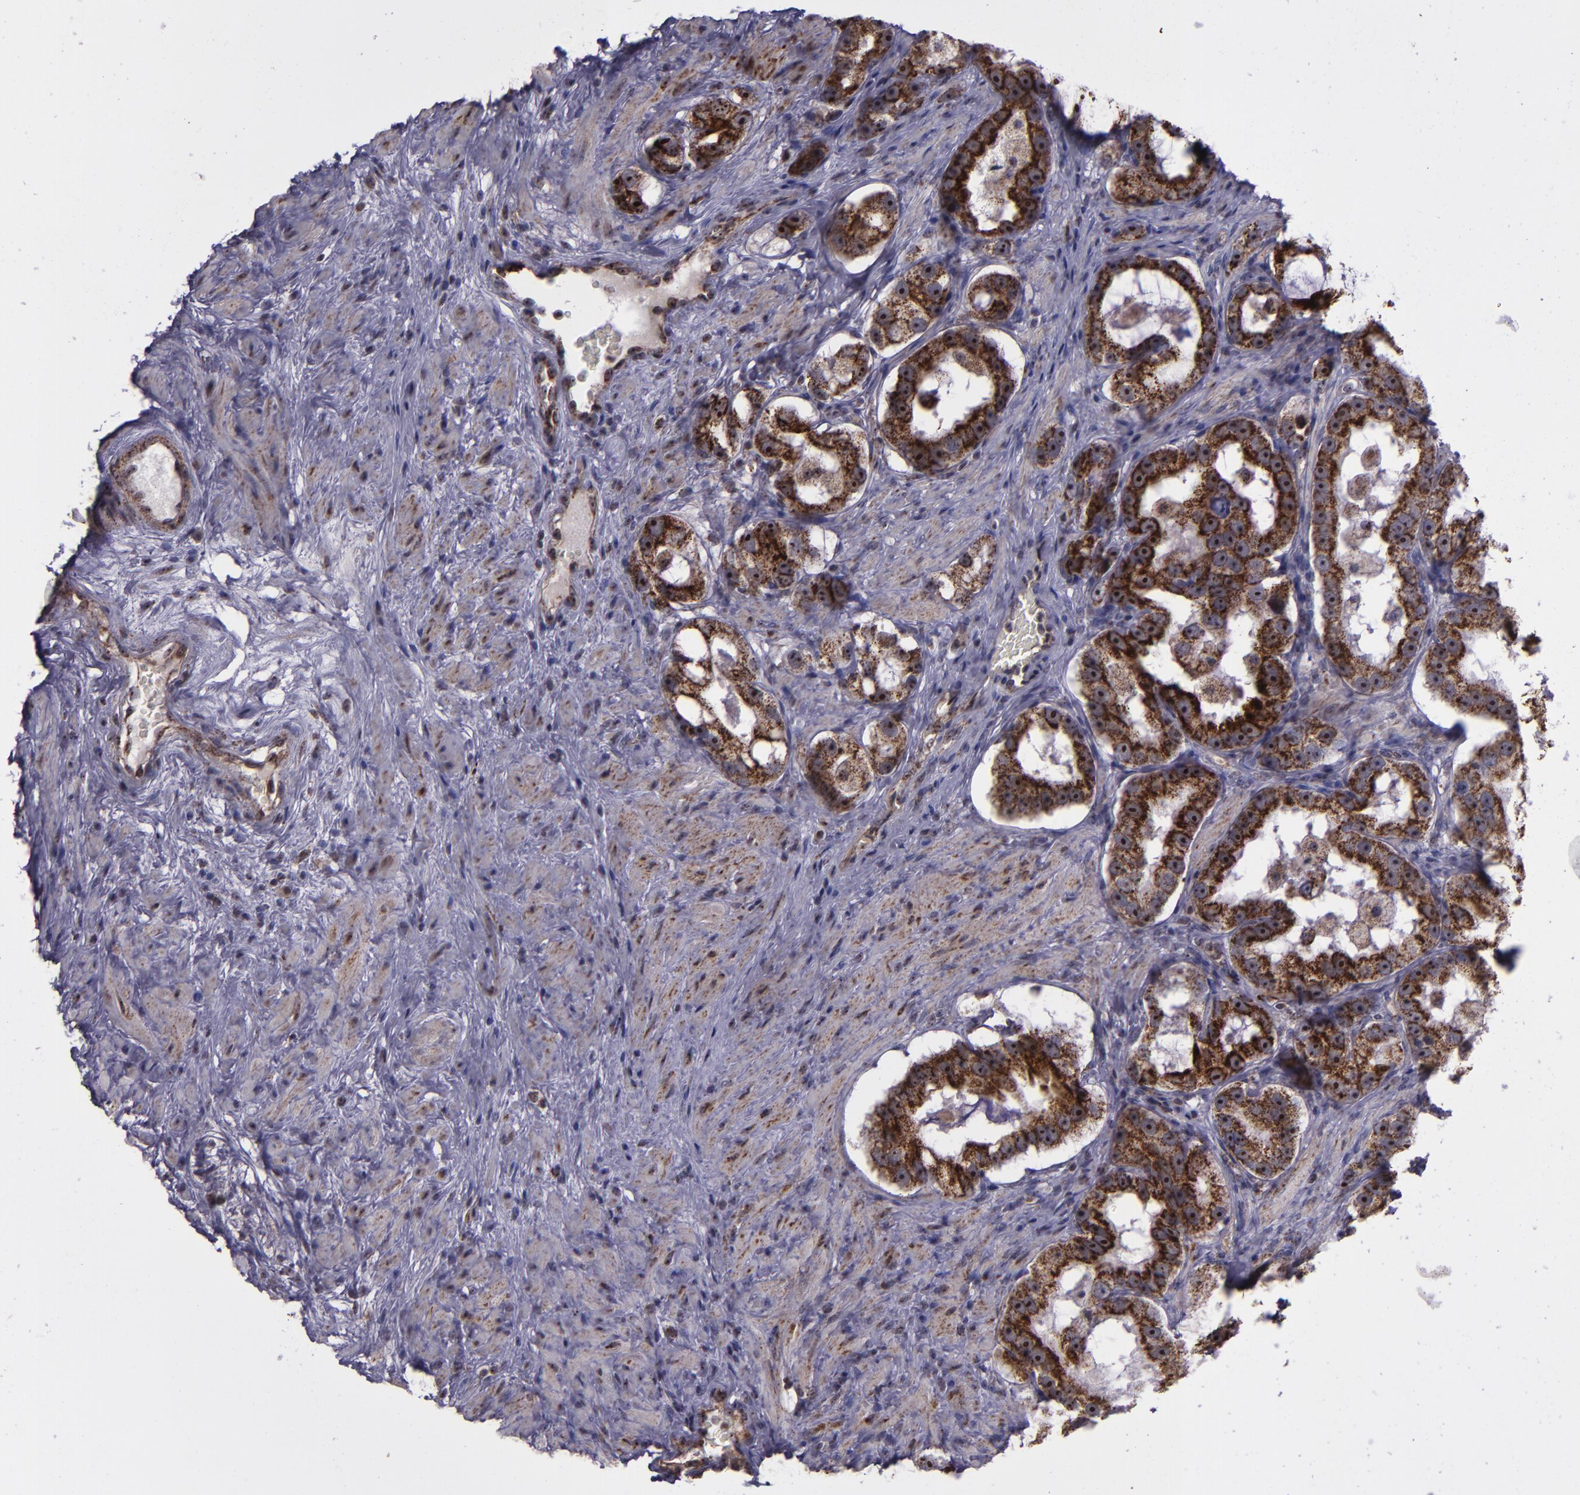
{"staining": {"intensity": "strong", "quantity": ">75%", "location": "cytoplasmic/membranous,nuclear"}, "tissue": "prostate cancer", "cell_type": "Tumor cells", "image_type": "cancer", "snomed": [{"axis": "morphology", "description": "Adenocarcinoma, High grade"}, {"axis": "topography", "description": "Prostate"}], "caption": "The image demonstrates immunohistochemical staining of prostate cancer. There is strong cytoplasmic/membranous and nuclear positivity is present in about >75% of tumor cells.", "gene": "LONP1", "patient": {"sex": "male", "age": 63}}